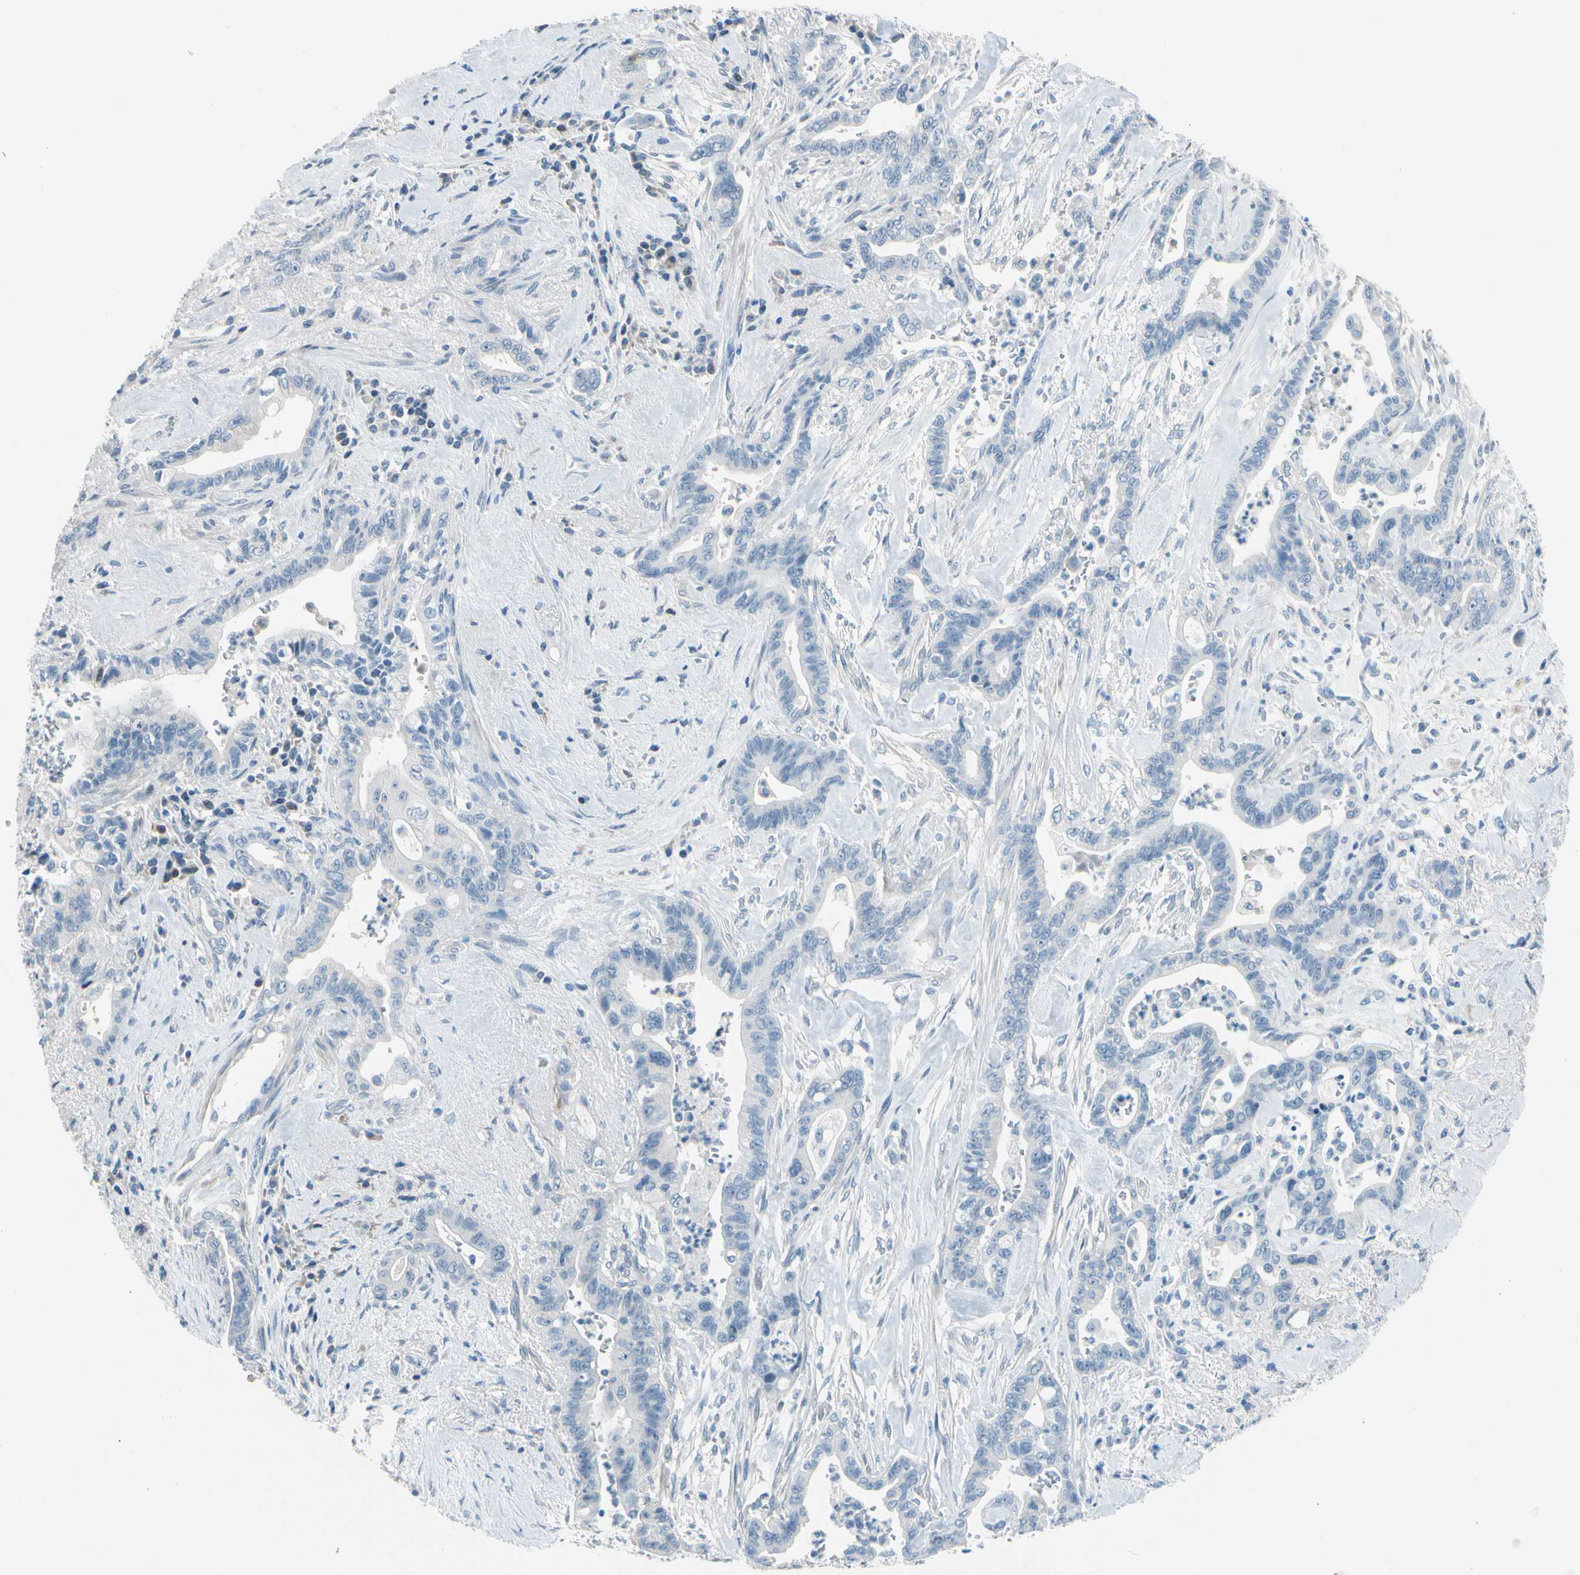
{"staining": {"intensity": "negative", "quantity": "none", "location": "none"}, "tissue": "pancreatic cancer", "cell_type": "Tumor cells", "image_type": "cancer", "snomed": [{"axis": "morphology", "description": "Adenocarcinoma, NOS"}, {"axis": "topography", "description": "Pancreas"}], "caption": "This image is of pancreatic cancer stained with IHC to label a protein in brown with the nuclei are counter-stained blue. There is no expression in tumor cells.", "gene": "STK40", "patient": {"sex": "male", "age": 70}}